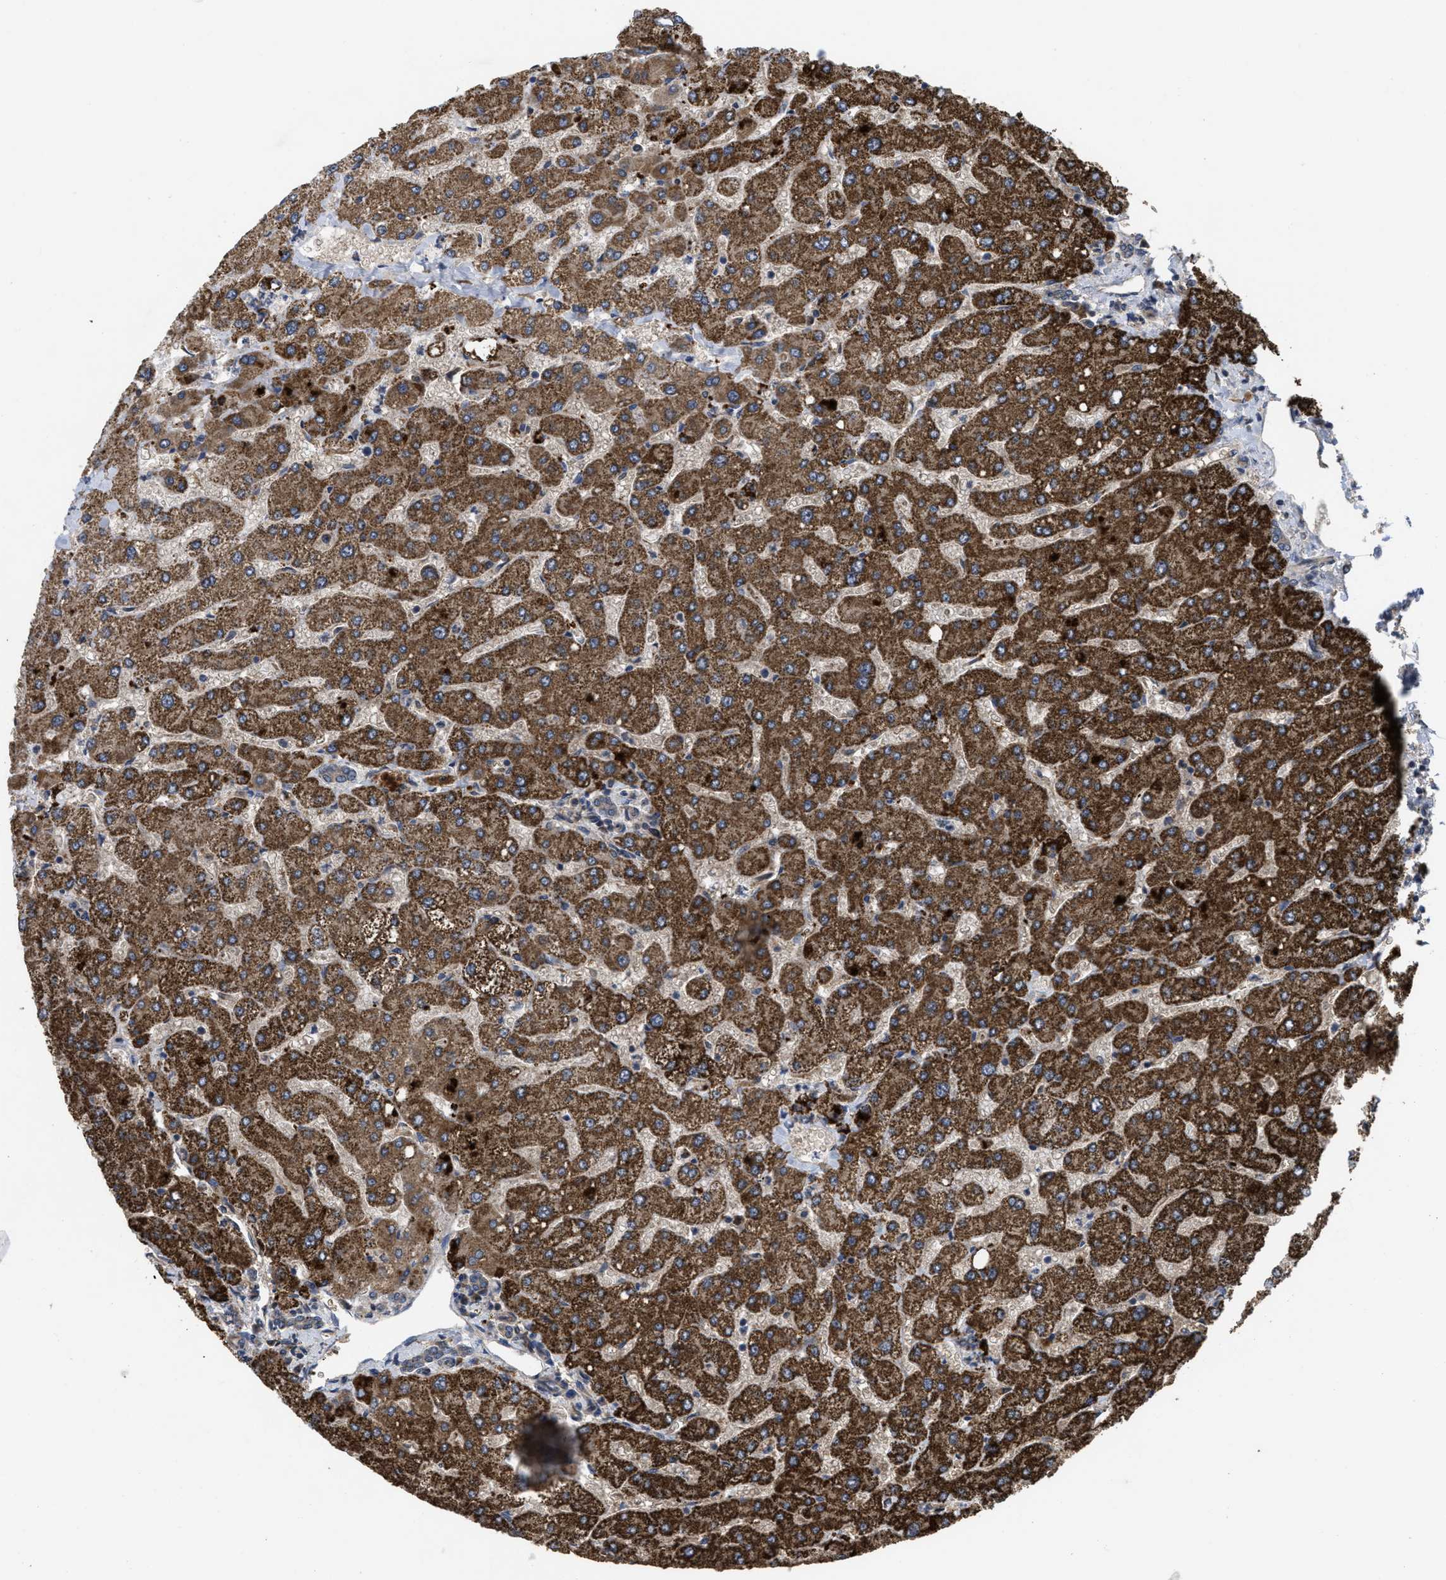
{"staining": {"intensity": "moderate", "quantity": ">75%", "location": "cytoplasmic/membranous"}, "tissue": "liver", "cell_type": "Cholangiocytes", "image_type": "normal", "snomed": [{"axis": "morphology", "description": "Normal tissue, NOS"}, {"axis": "topography", "description": "Liver"}], "caption": "Immunohistochemistry (IHC) (DAB) staining of unremarkable liver reveals moderate cytoplasmic/membranous protein staining in about >75% of cholangiocytes. The staining was performed using DAB (3,3'-diaminobenzidine), with brown indicating positive protein expression. Nuclei are stained blue with hematoxylin.", "gene": "FZD6", "patient": {"sex": "male", "age": 55}}